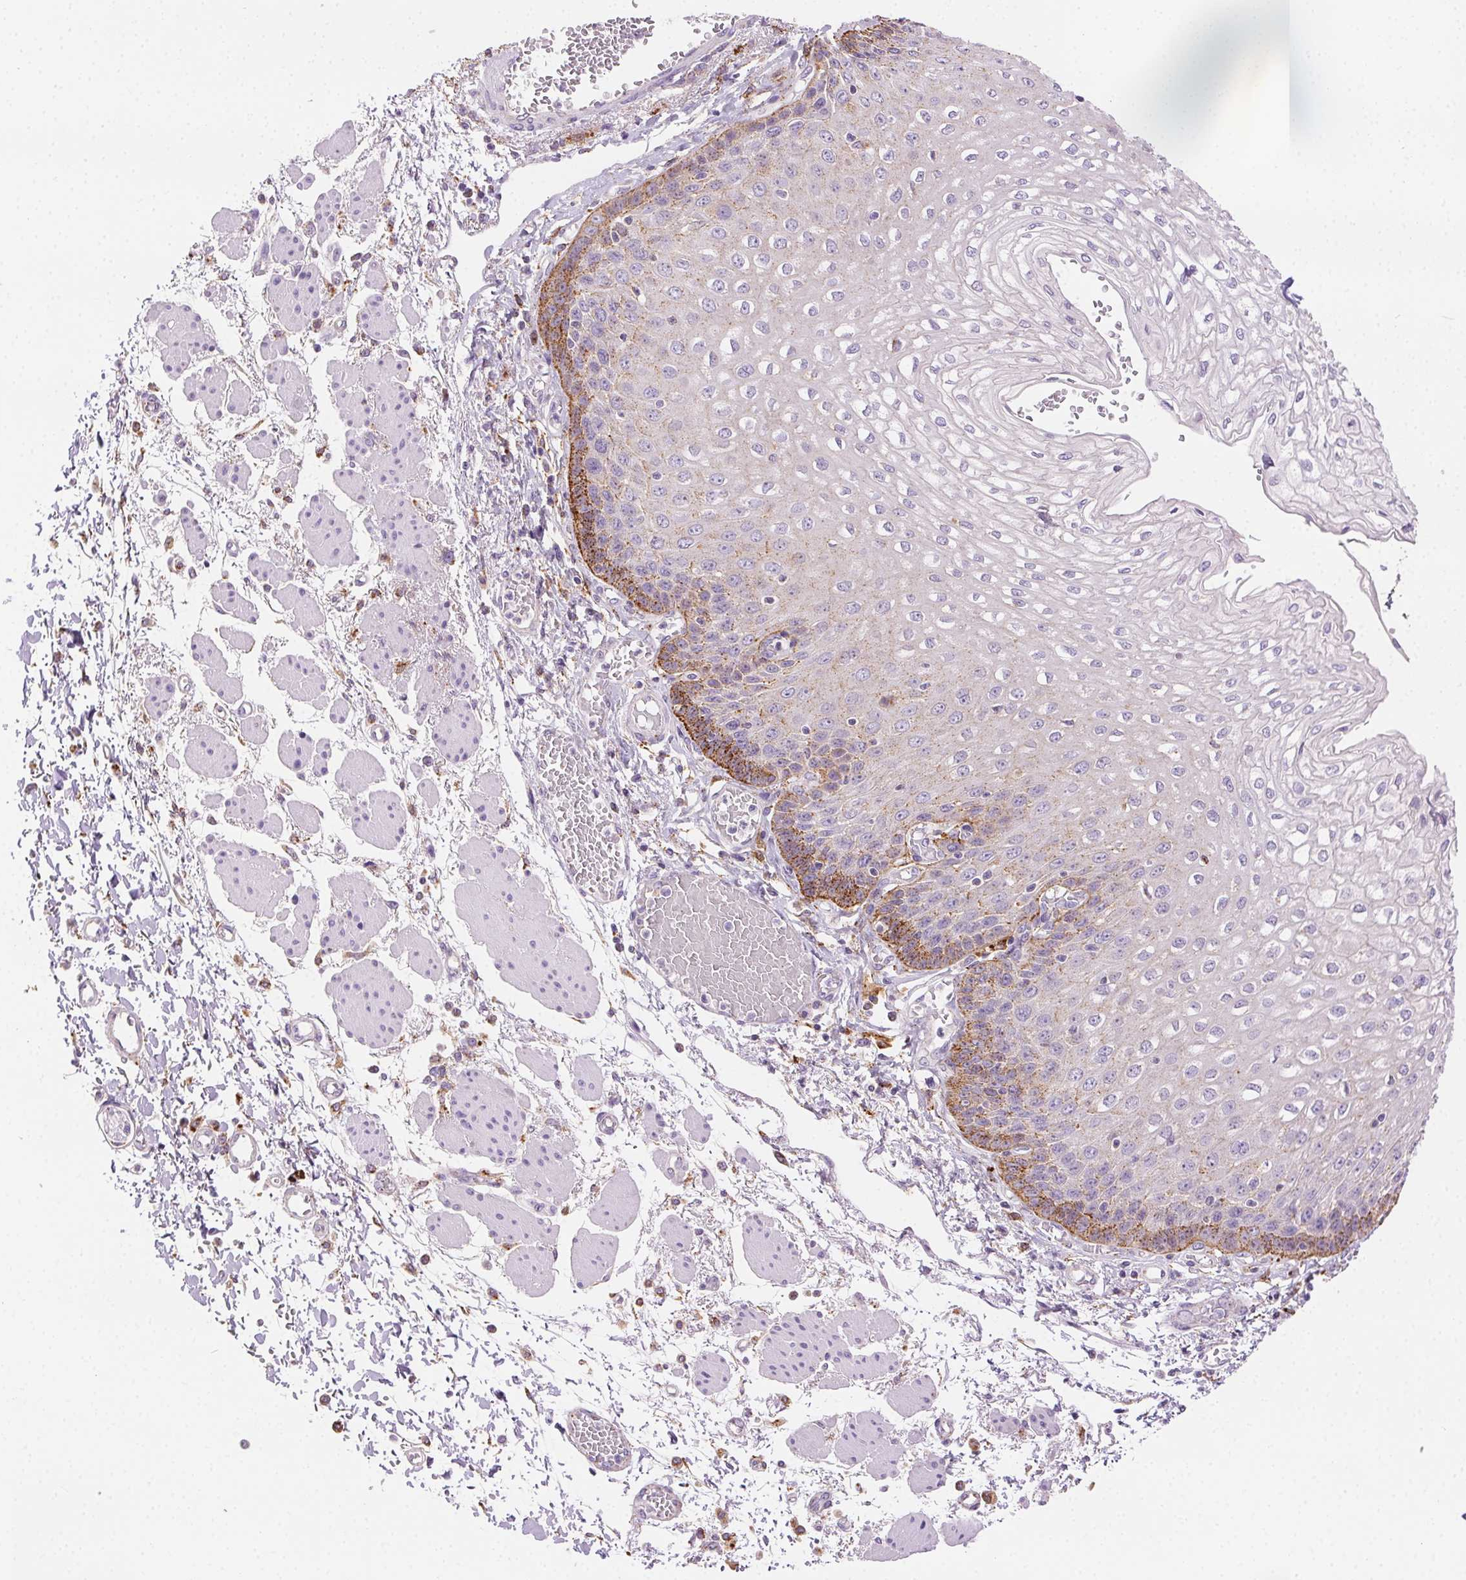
{"staining": {"intensity": "moderate", "quantity": "<25%", "location": "cytoplasmic/membranous"}, "tissue": "esophagus", "cell_type": "Squamous epithelial cells", "image_type": "normal", "snomed": [{"axis": "morphology", "description": "Normal tissue, NOS"}, {"axis": "morphology", "description": "Adenocarcinoma, NOS"}, {"axis": "topography", "description": "Esophagus"}], "caption": "Immunohistochemical staining of unremarkable esophagus demonstrates <25% levels of moderate cytoplasmic/membranous protein expression in about <25% of squamous epithelial cells. (IHC, brightfield microscopy, high magnification).", "gene": "SCPEP1", "patient": {"sex": "male", "age": 81}}